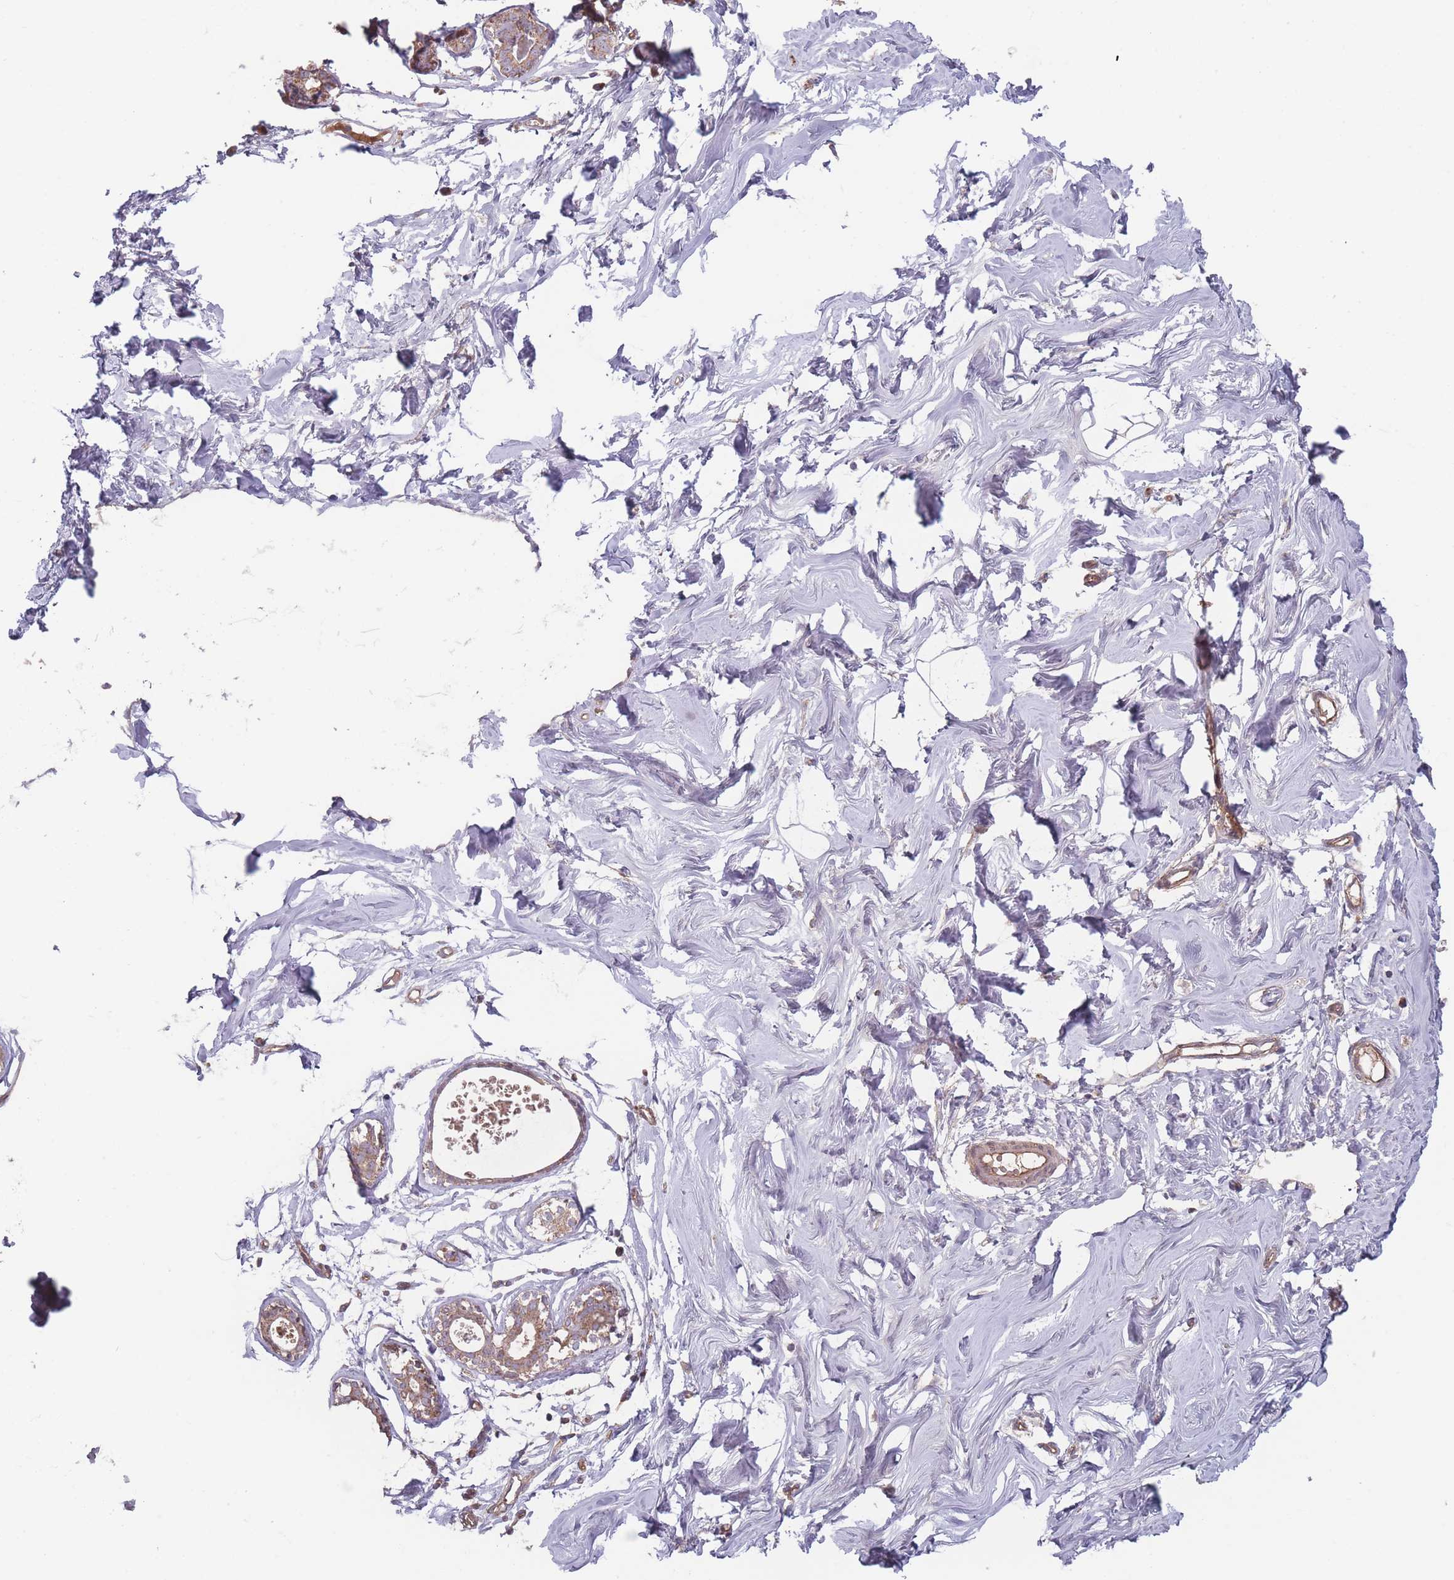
{"staining": {"intensity": "weak", "quantity": "25%-75%", "location": "cytoplasmic/membranous"}, "tissue": "breast", "cell_type": "Adipocytes", "image_type": "normal", "snomed": [{"axis": "morphology", "description": "Normal tissue, NOS"}, {"axis": "morphology", "description": "Adenoma, NOS"}, {"axis": "topography", "description": "Breast"}], "caption": "Breast stained with a brown dye displays weak cytoplasmic/membranous positive expression in about 25%-75% of adipocytes.", "gene": "ATP5MGL", "patient": {"sex": "female", "age": 23}}